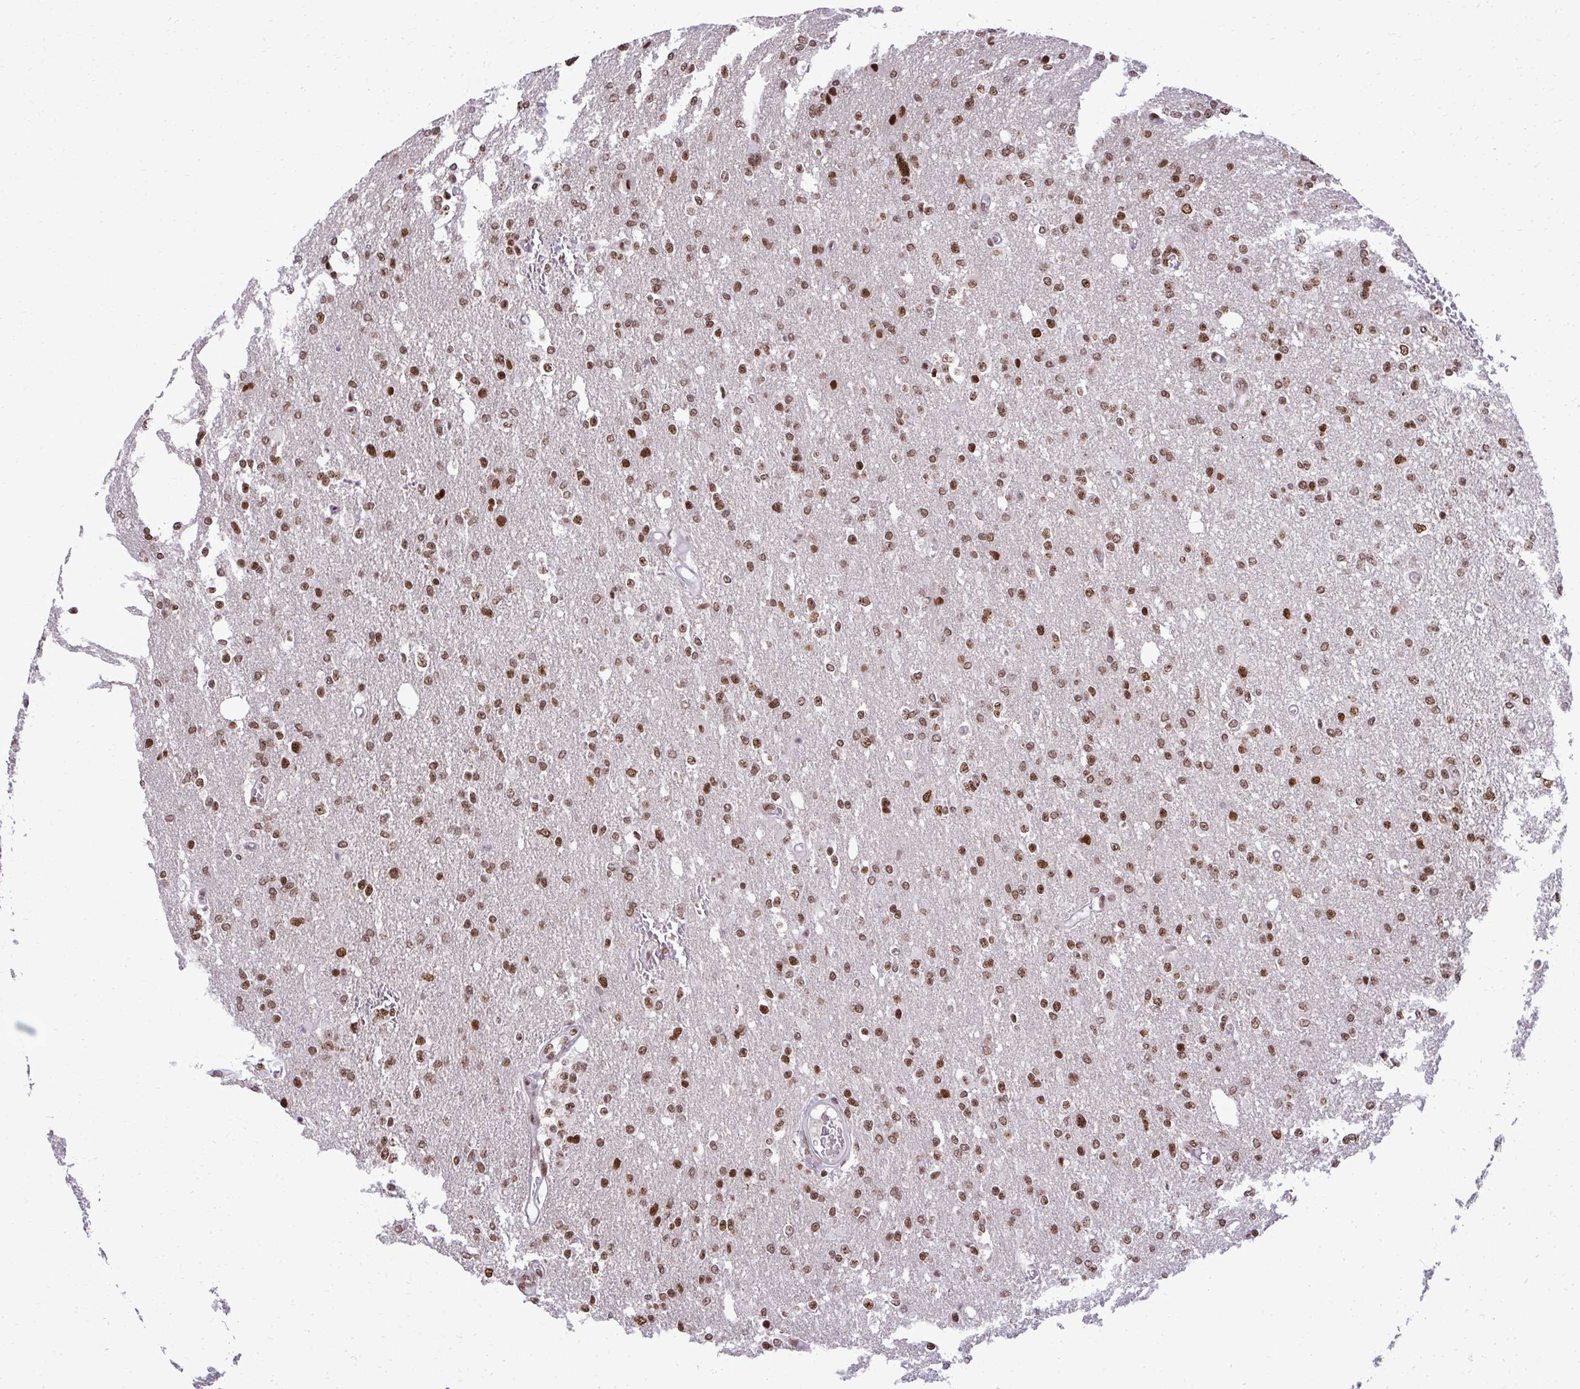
{"staining": {"intensity": "moderate", "quantity": ">75%", "location": "nuclear"}, "tissue": "glioma", "cell_type": "Tumor cells", "image_type": "cancer", "snomed": [{"axis": "morphology", "description": "Glioma, malignant, Low grade"}, {"axis": "topography", "description": "Brain"}], "caption": "Glioma tissue demonstrates moderate nuclear staining in about >75% of tumor cells", "gene": "CDYL", "patient": {"sex": "male", "age": 26}}